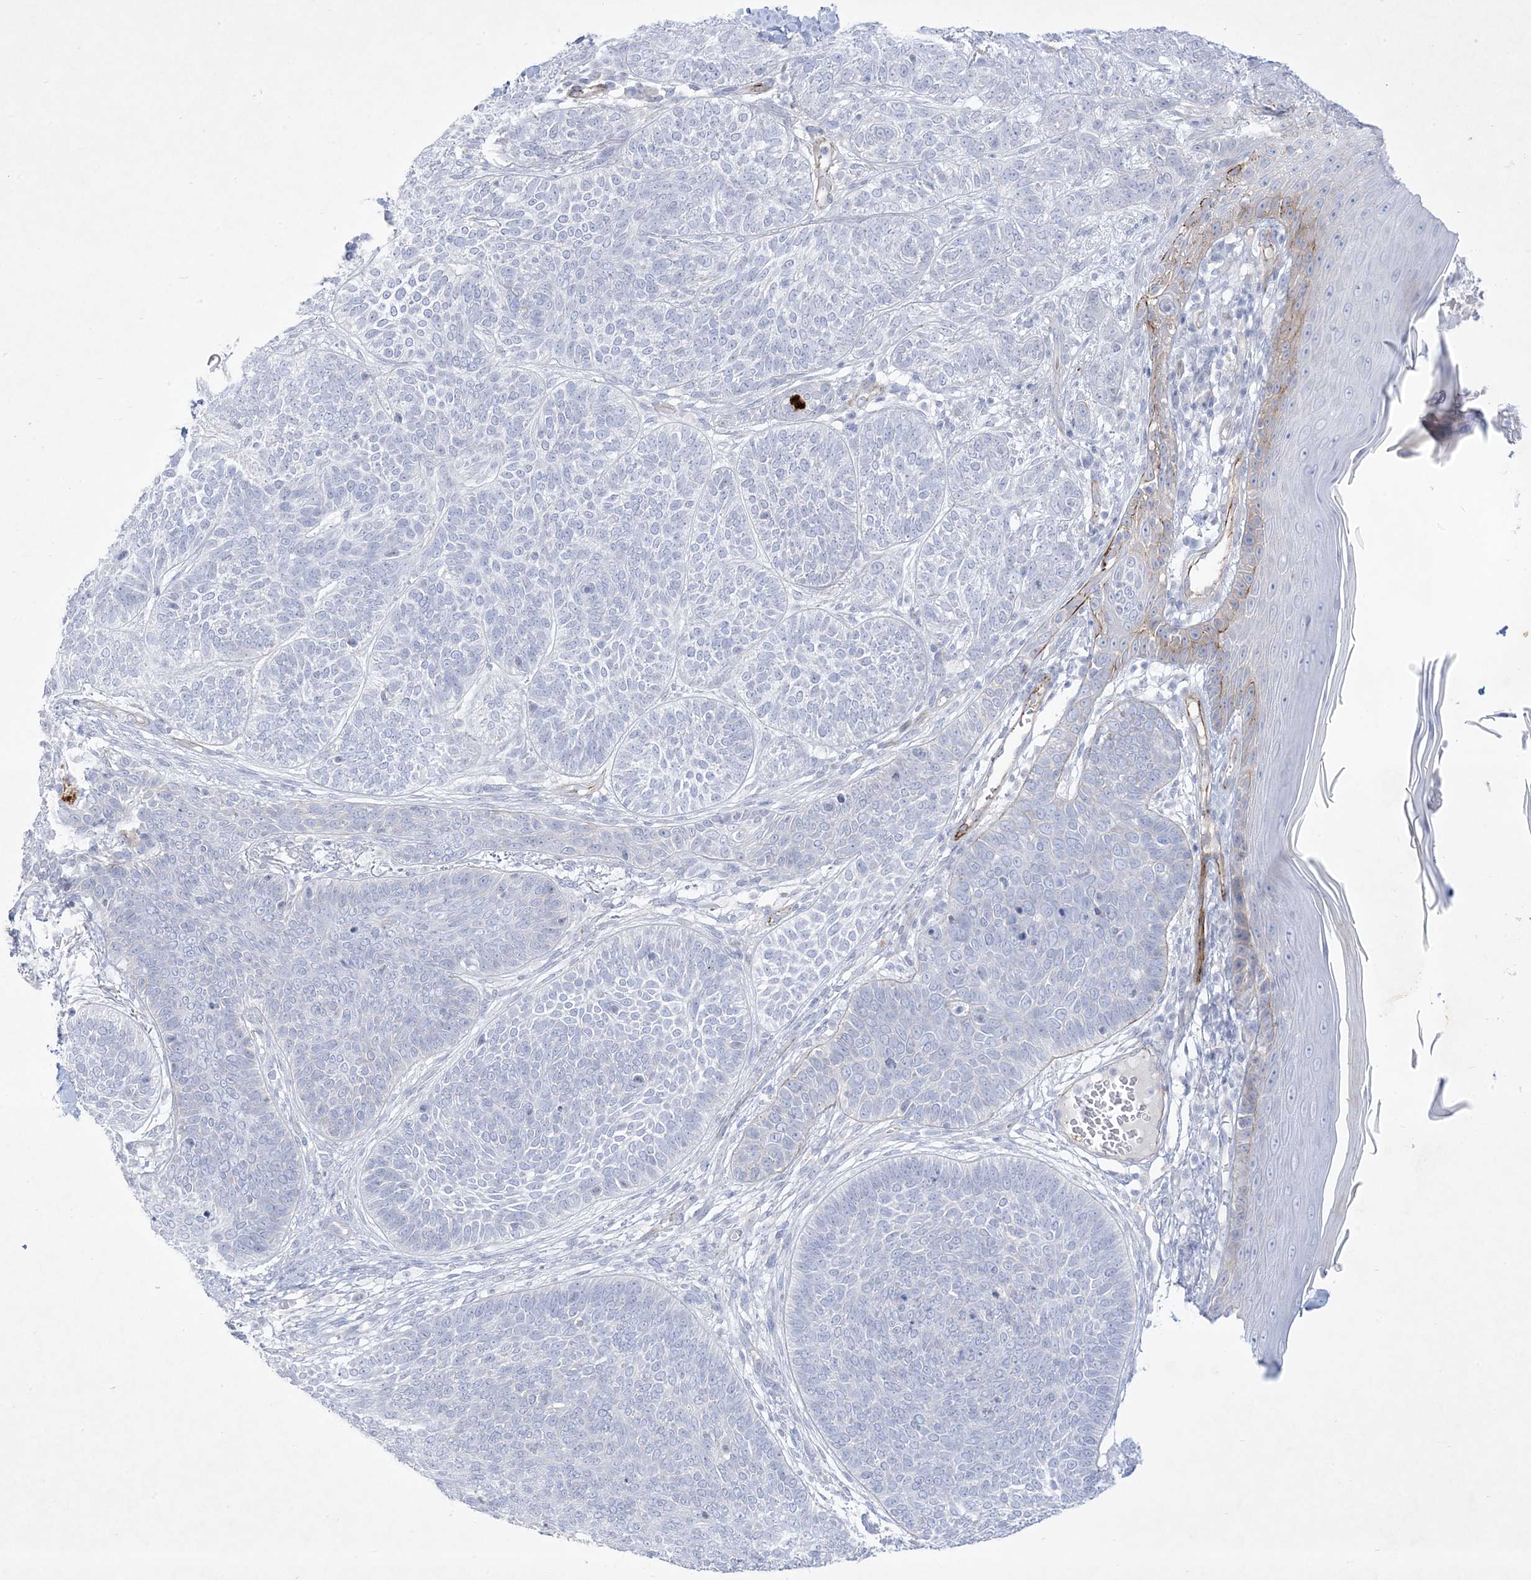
{"staining": {"intensity": "negative", "quantity": "none", "location": "none"}, "tissue": "skin cancer", "cell_type": "Tumor cells", "image_type": "cancer", "snomed": [{"axis": "morphology", "description": "Basal cell carcinoma"}, {"axis": "topography", "description": "Skin"}], "caption": "A high-resolution image shows immunohistochemistry staining of skin cancer (basal cell carcinoma), which shows no significant expression in tumor cells.", "gene": "B3GNT7", "patient": {"sex": "male", "age": 85}}